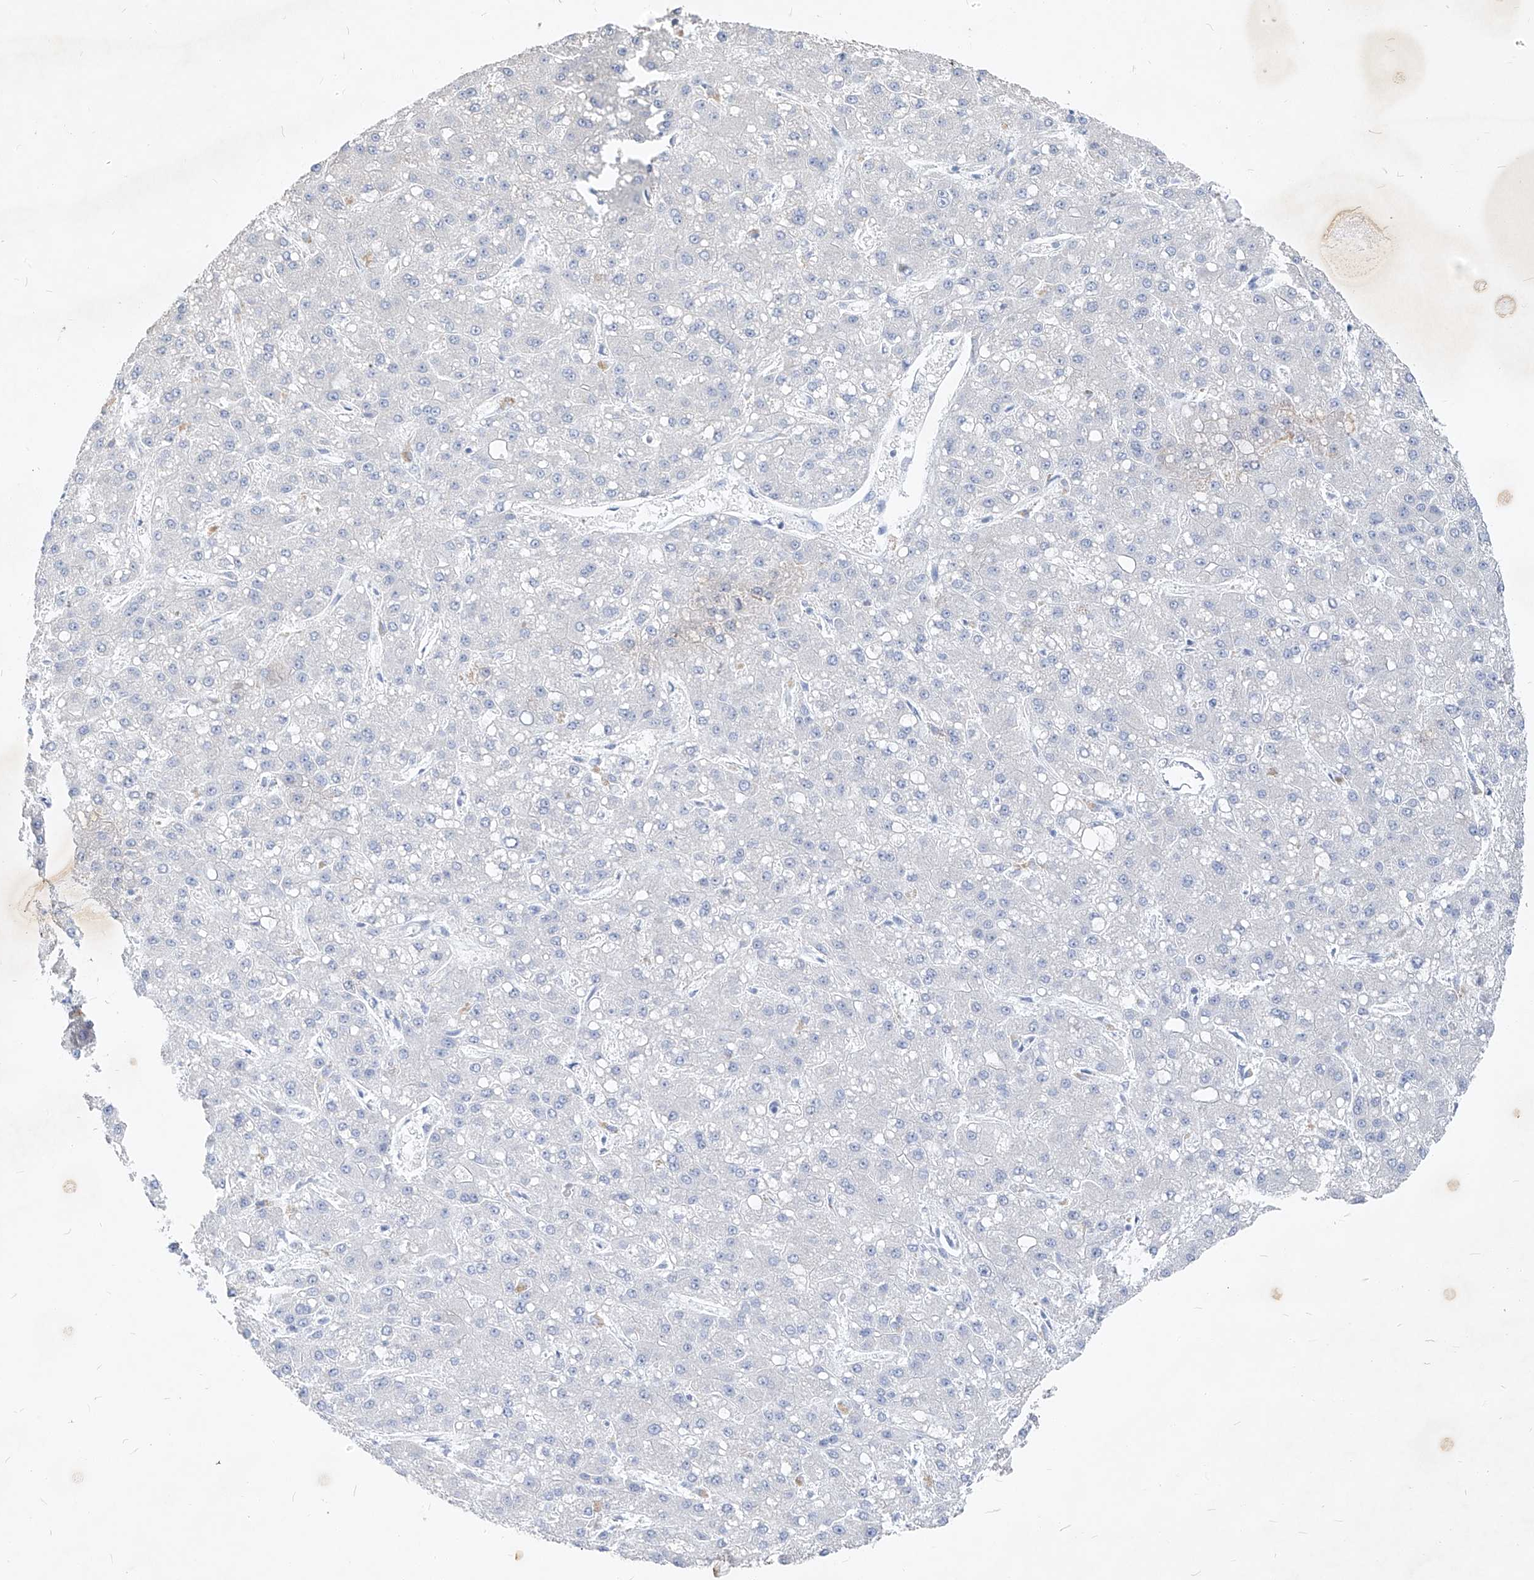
{"staining": {"intensity": "negative", "quantity": "none", "location": "none"}, "tissue": "liver cancer", "cell_type": "Tumor cells", "image_type": "cancer", "snomed": [{"axis": "morphology", "description": "Carcinoma, Hepatocellular, NOS"}, {"axis": "topography", "description": "Liver"}], "caption": "Immunohistochemistry micrograph of human liver cancer stained for a protein (brown), which demonstrates no staining in tumor cells.", "gene": "FRS3", "patient": {"sex": "male", "age": 67}}